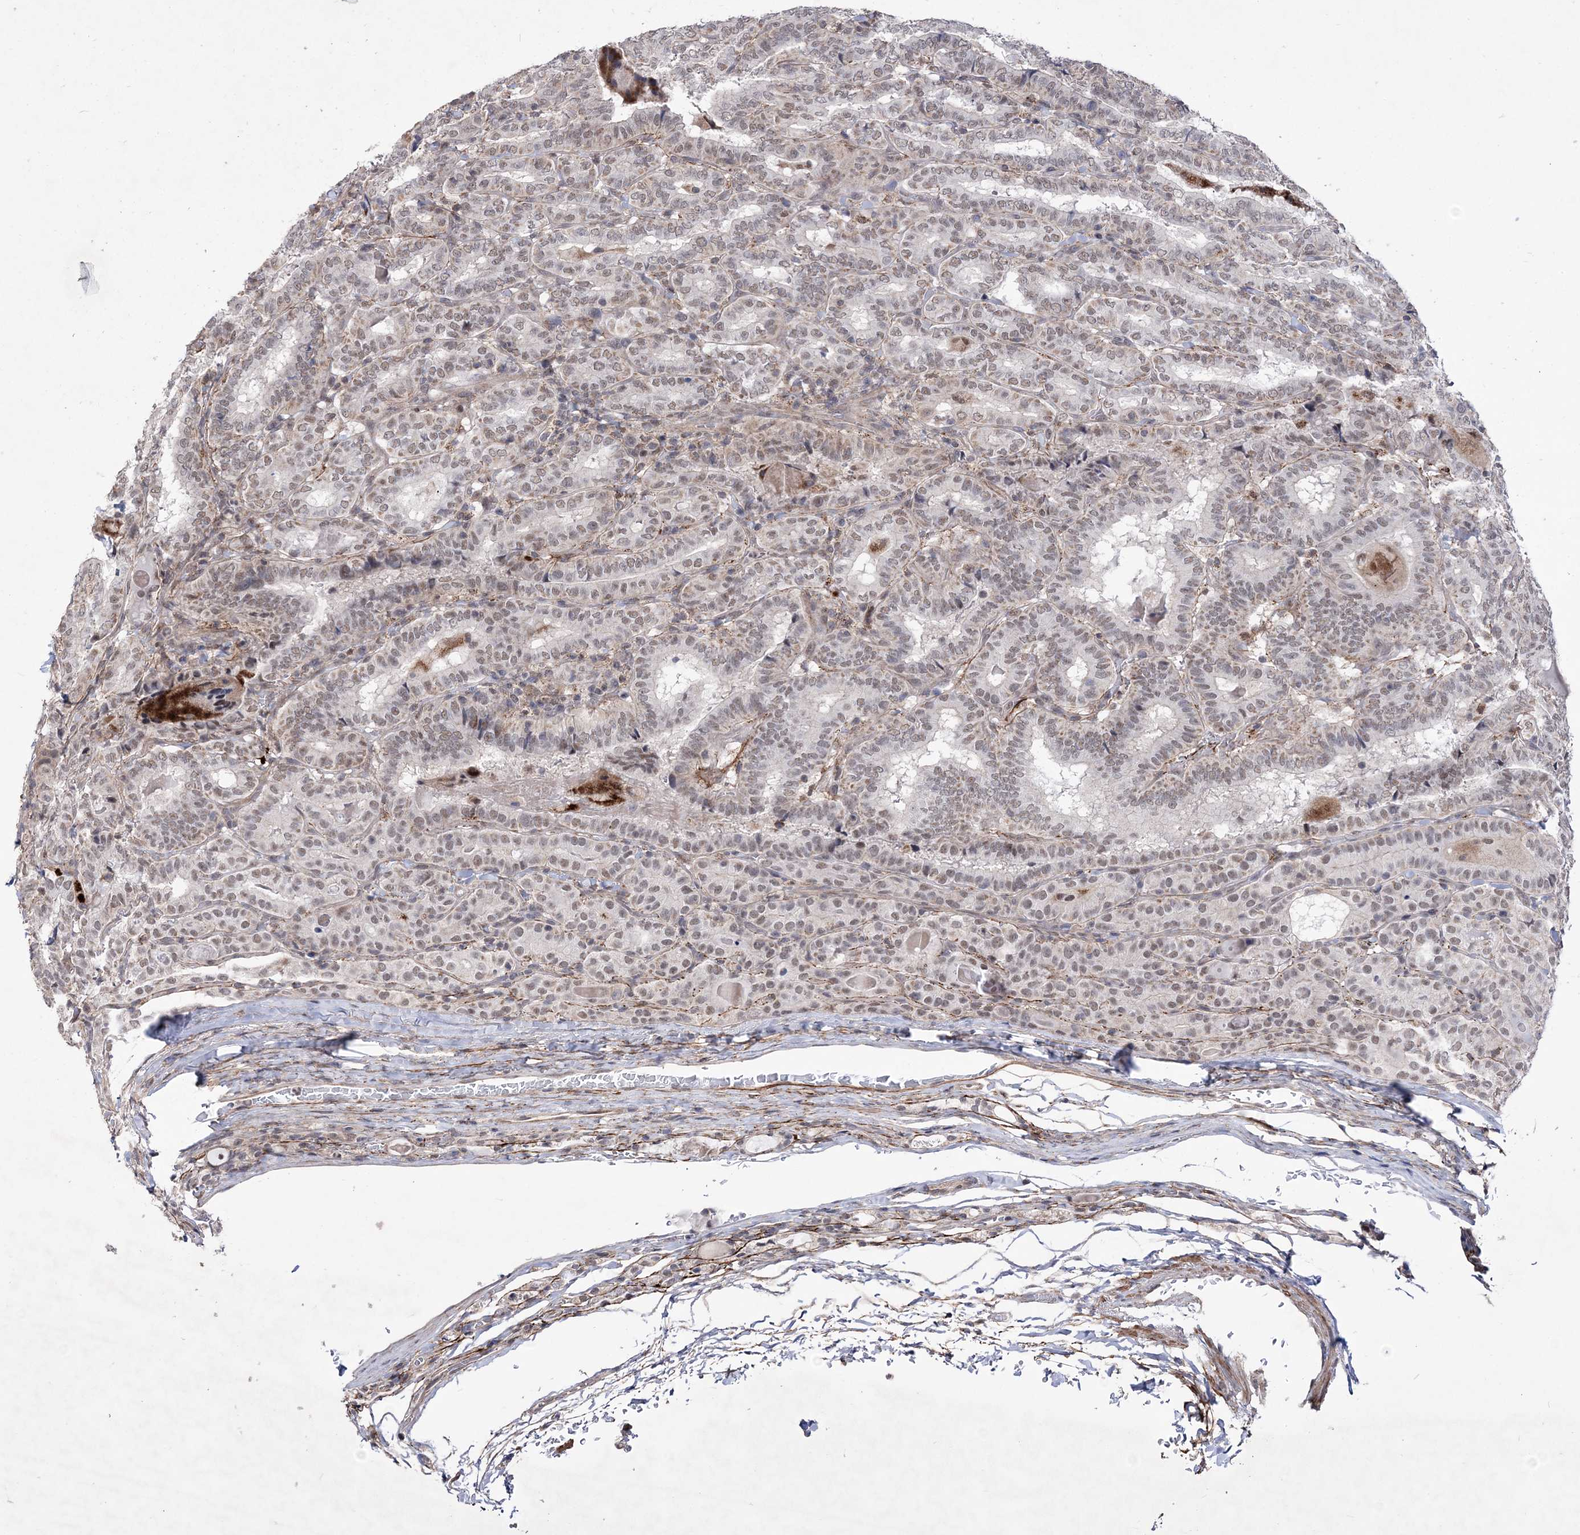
{"staining": {"intensity": "weak", "quantity": ">75%", "location": "nuclear"}, "tissue": "thyroid cancer", "cell_type": "Tumor cells", "image_type": "cancer", "snomed": [{"axis": "morphology", "description": "Papillary adenocarcinoma, NOS"}, {"axis": "topography", "description": "Thyroid gland"}], "caption": "Immunohistochemistry image of thyroid cancer (papillary adenocarcinoma) stained for a protein (brown), which exhibits low levels of weak nuclear staining in about >75% of tumor cells.", "gene": "BOD1L1", "patient": {"sex": "female", "age": 72}}